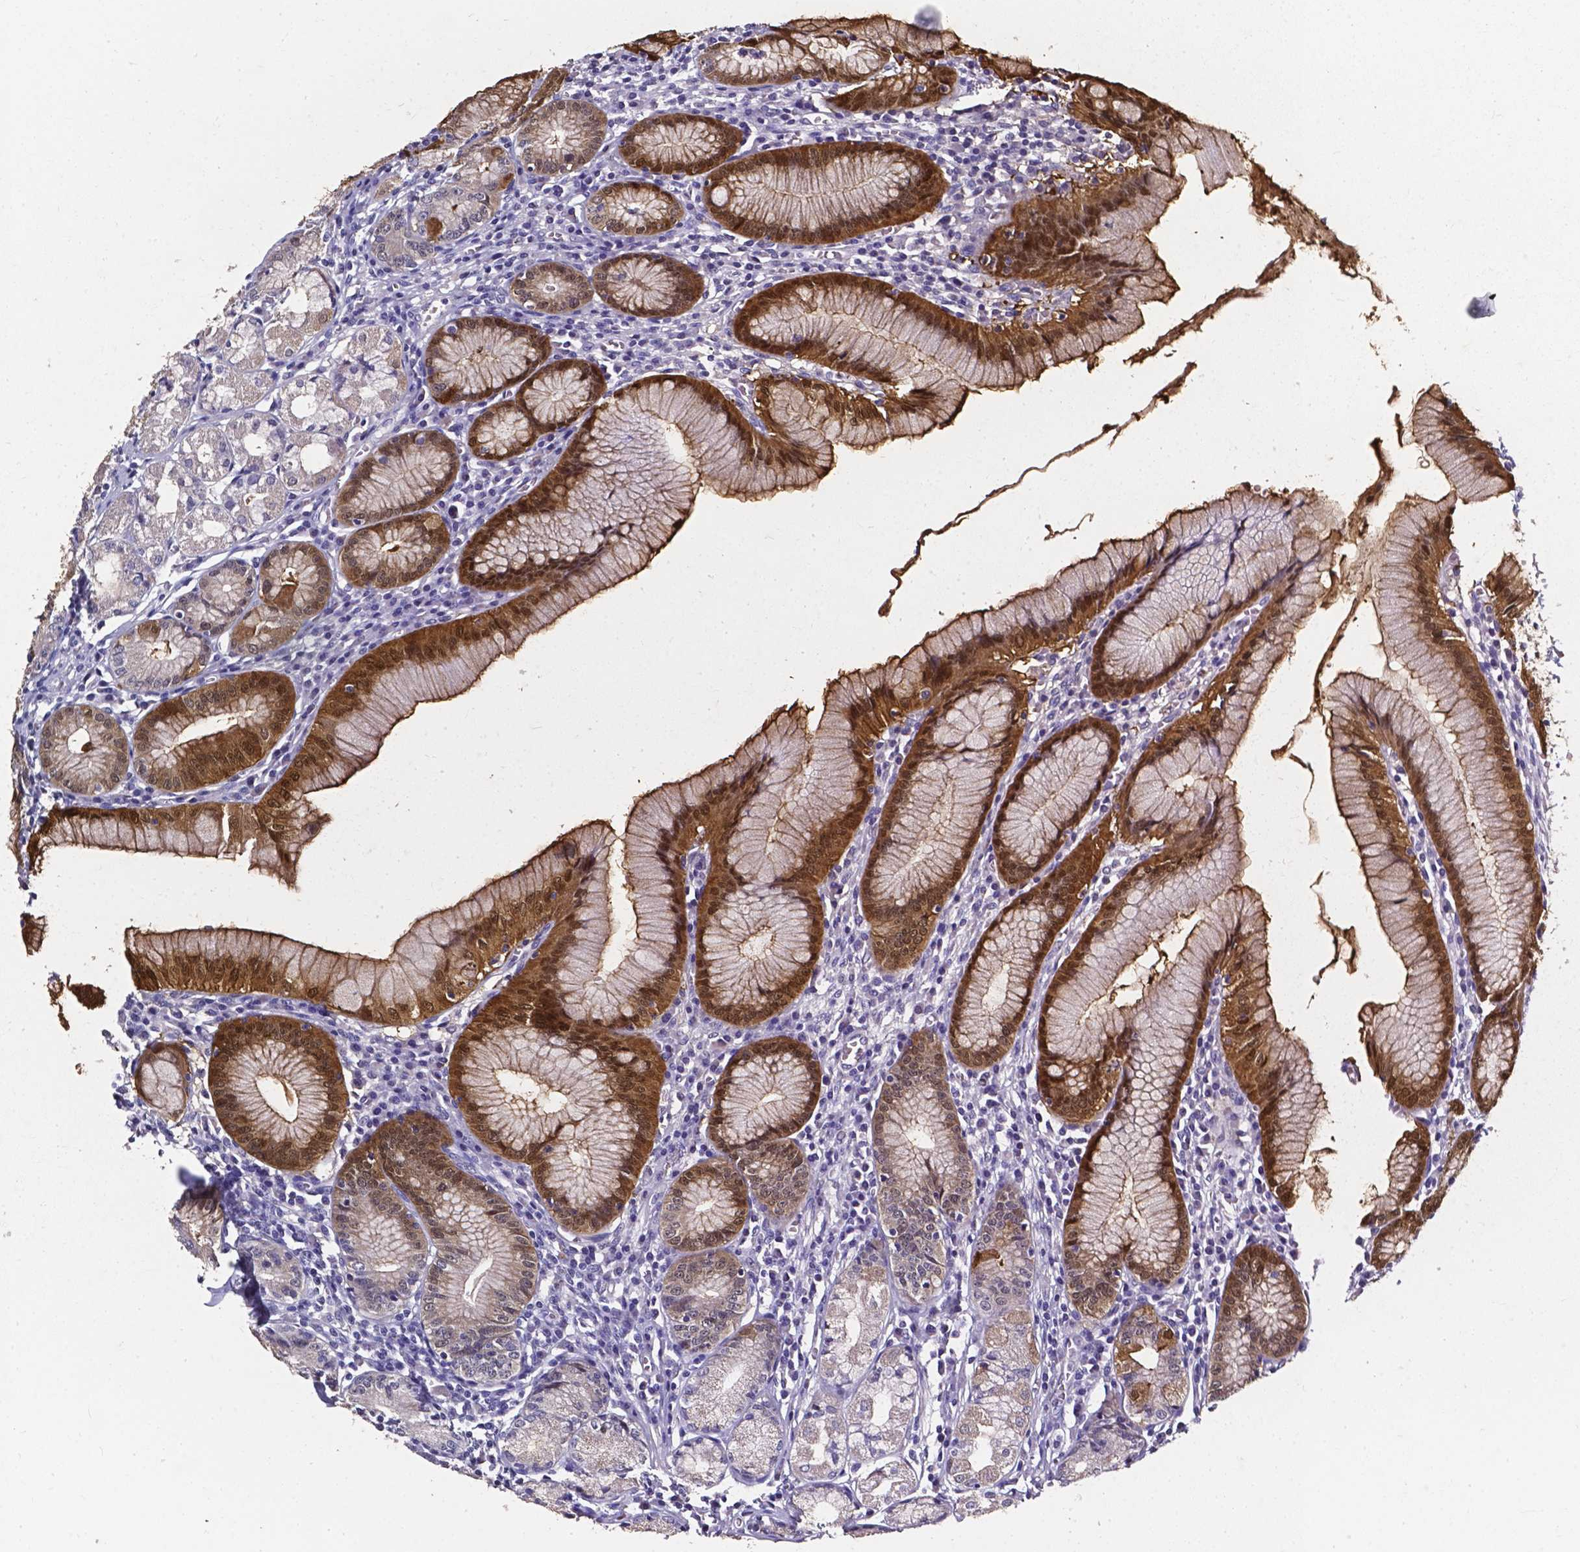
{"staining": {"intensity": "moderate", "quantity": "25%-75%", "location": "cytoplasmic/membranous,nuclear"}, "tissue": "stomach", "cell_type": "Glandular cells", "image_type": "normal", "snomed": [{"axis": "morphology", "description": "Normal tissue, NOS"}, {"axis": "topography", "description": "Stomach"}], "caption": "DAB immunohistochemical staining of benign human stomach exhibits moderate cytoplasmic/membranous,nuclear protein expression in approximately 25%-75% of glandular cells.", "gene": "AKR1B10", "patient": {"sex": "male", "age": 55}}